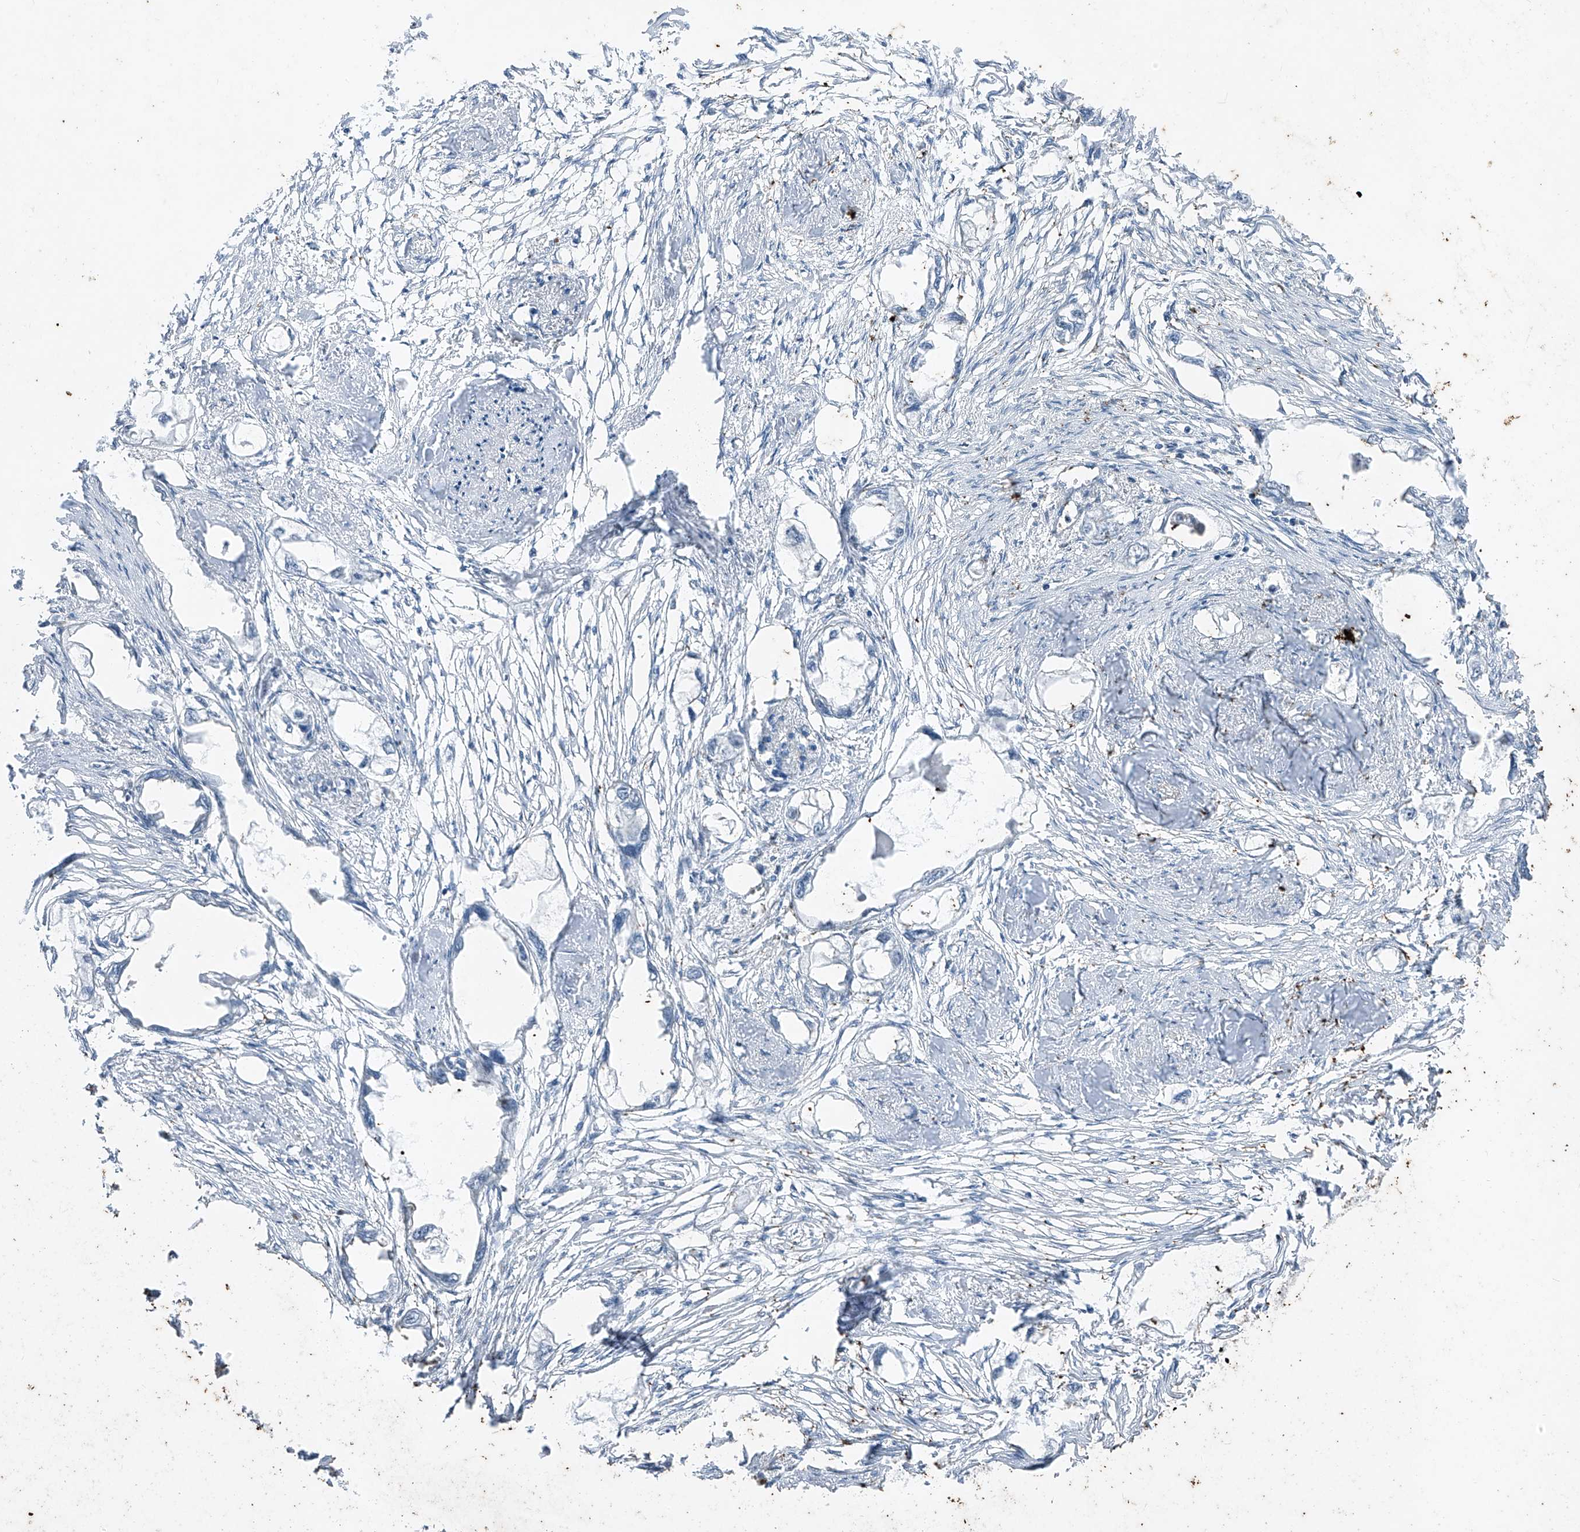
{"staining": {"intensity": "negative", "quantity": "none", "location": "none"}, "tissue": "endometrial cancer", "cell_type": "Tumor cells", "image_type": "cancer", "snomed": [{"axis": "morphology", "description": "Adenocarcinoma, NOS"}, {"axis": "morphology", "description": "Adenocarcinoma, metastatic, NOS"}, {"axis": "topography", "description": "Adipose tissue"}, {"axis": "topography", "description": "Endometrium"}], "caption": "This is an immunohistochemistry (IHC) histopathology image of human endometrial cancer. There is no positivity in tumor cells.", "gene": "DYRK1B", "patient": {"sex": "female", "age": 67}}